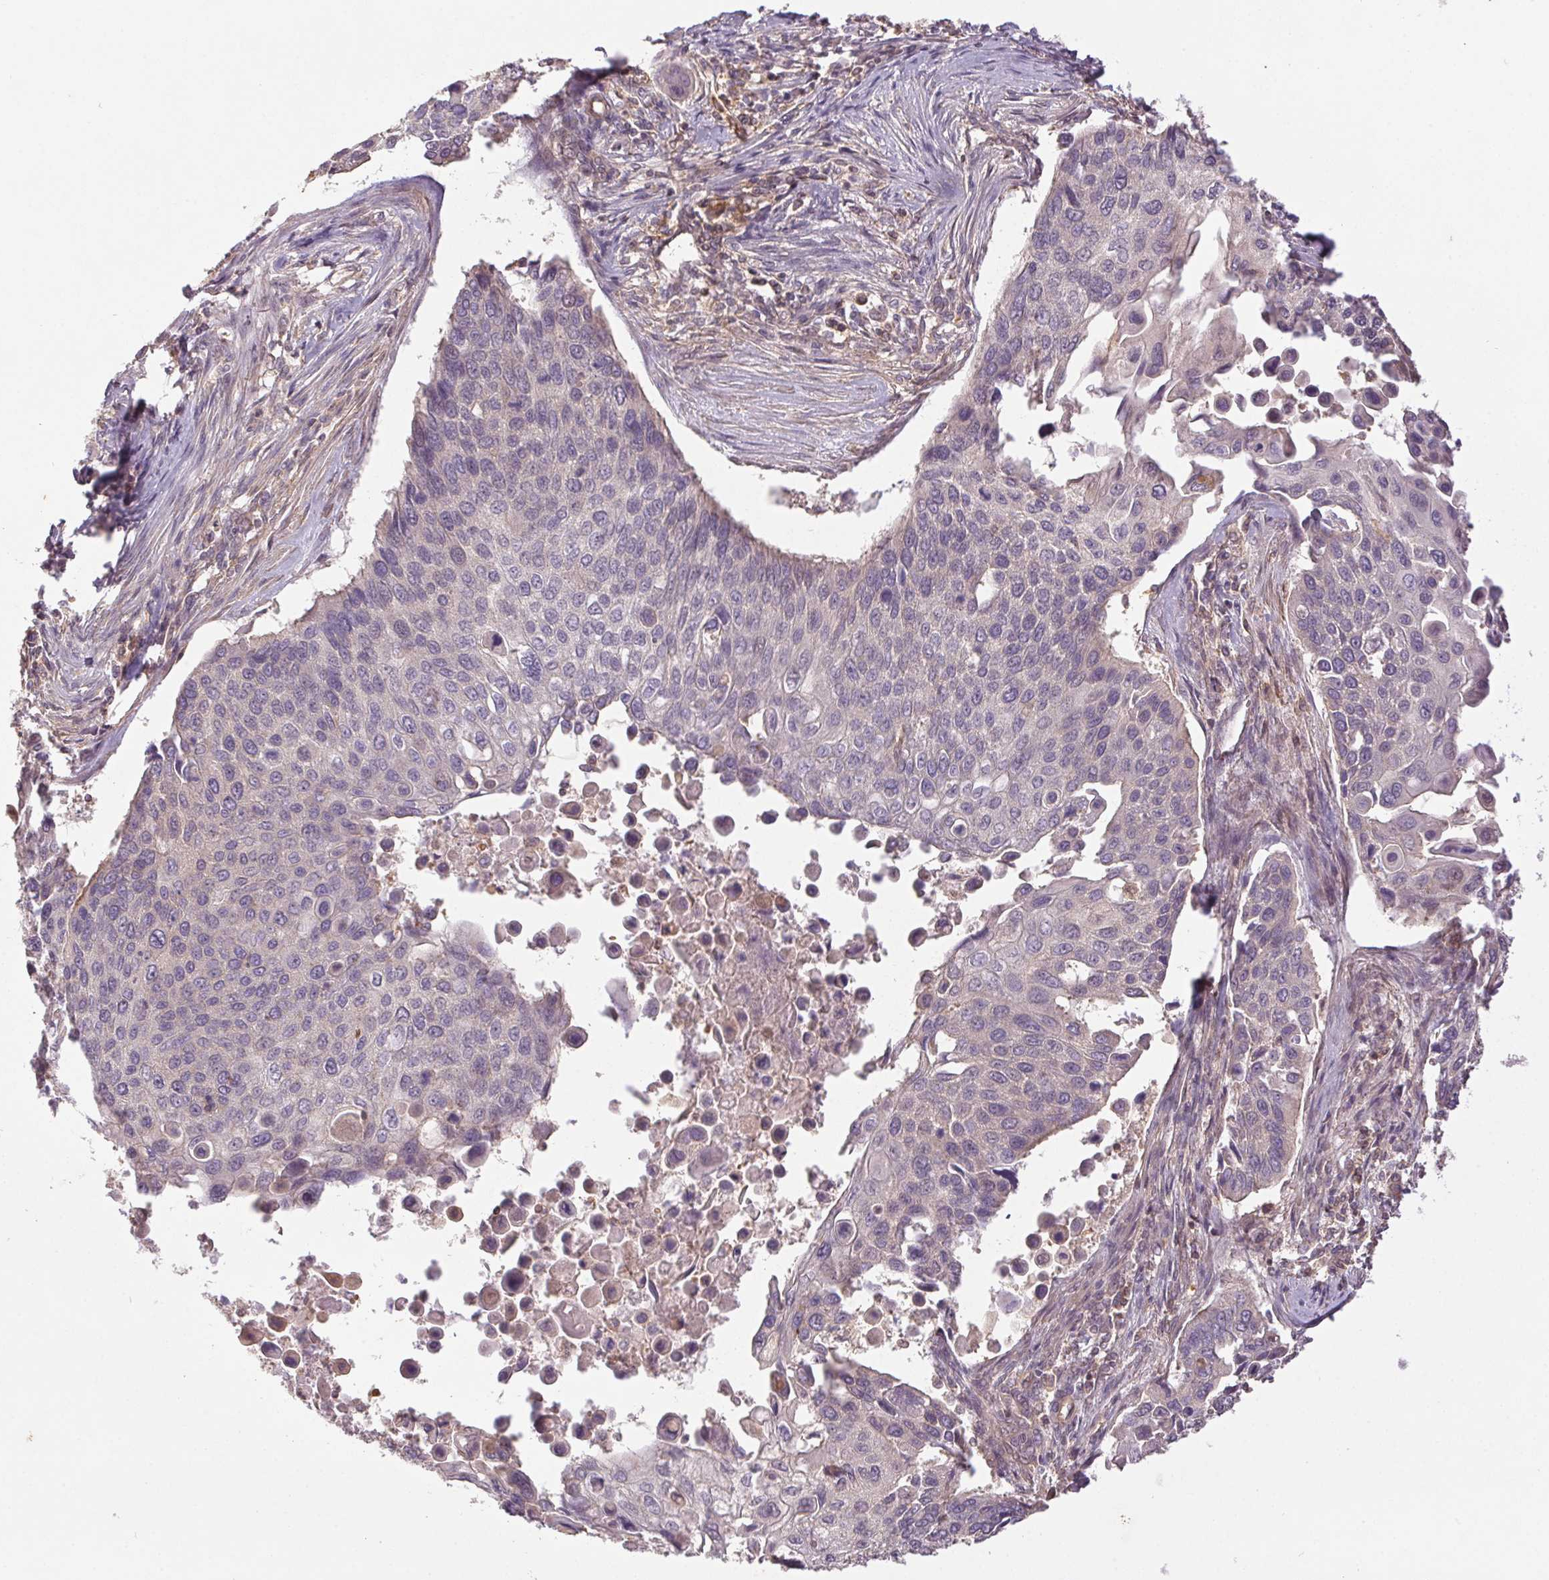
{"staining": {"intensity": "negative", "quantity": "none", "location": "none"}, "tissue": "lung cancer", "cell_type": "Tumor cells", "image_type": "cancer", "snomed": [{"axis": "morphology", "description": "Squamous cell carcinoma, NOS"}, {"axis": "morphology", "description": "Squamous cell carcinoma, metastatic, NOS"}, {"axis": "topography", "description": "Lung"}], "caption": "A photomicrograph of human lung cancer is negative for staining in tumor cells.", "gene": "TUBA3D", "patient": {"sex": "male", "age": 63}}